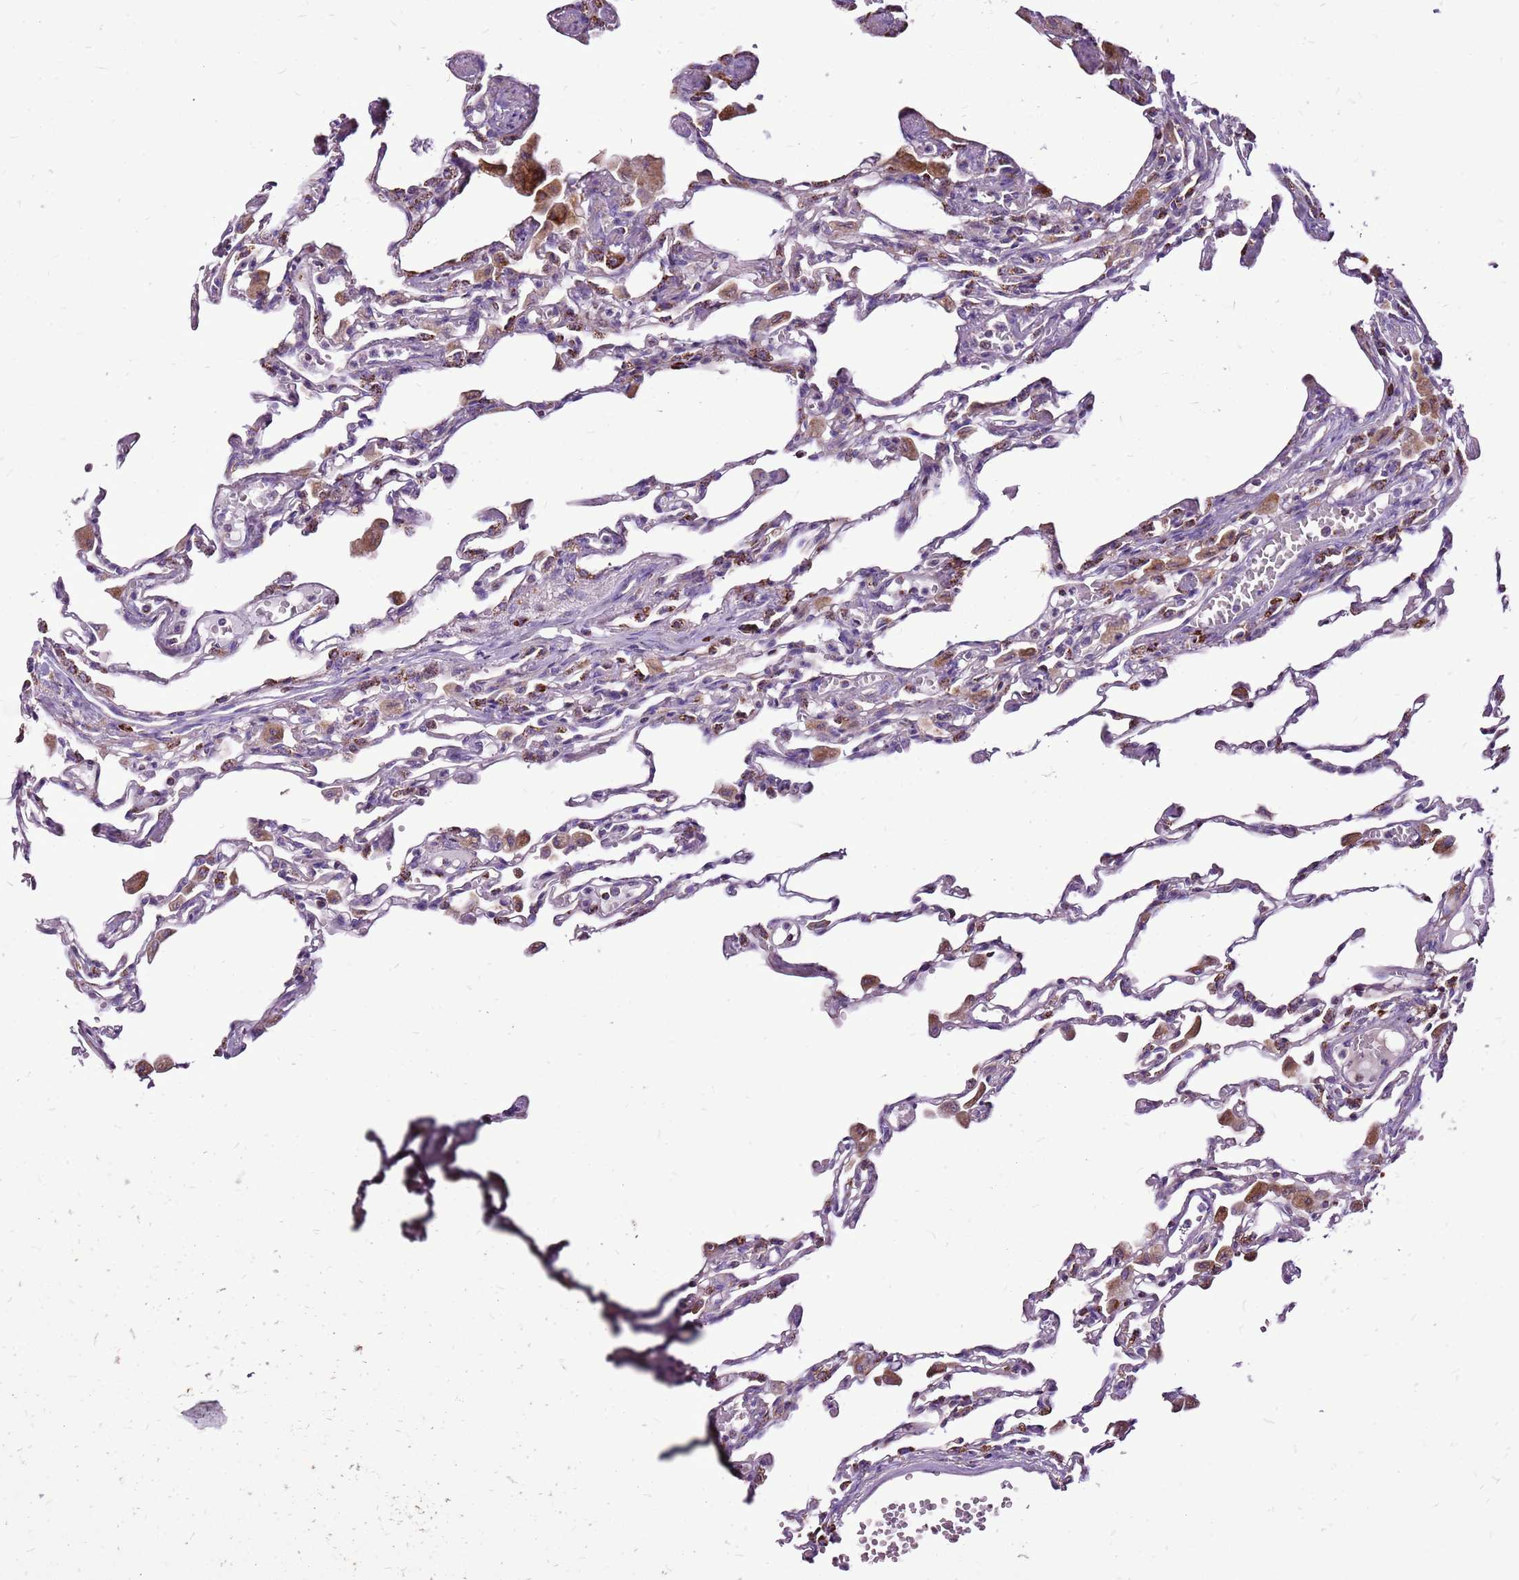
{"staining": {"intensity": "weak", "quantity": "25%-75%", "location": "cytoplasmic/membranous"}, "tissue": "lung", "cell_type": "Alveolar cells", "image_type": "normal", "snomed": [{"axis": "morphology", "description": "Normal tissue, NOS"}, {"axis": "topography", "description": "Bronchus"}, {"axis": "topography", "description": "Lung"}], "caption": "DAB (3,3'-diaminobenzidine) immunohistochemical staining of unremarkable human lung displays weak cytoplasmic/membranous protein positivity in approximately 25%-75% of alveolar cells. (DAB (3,3'-diaminobenzidine) IHC, brown staining for protein, blue staining for nuclei).", "gene": "GCDH", "patient": {"sex": "female", "age": 49}}